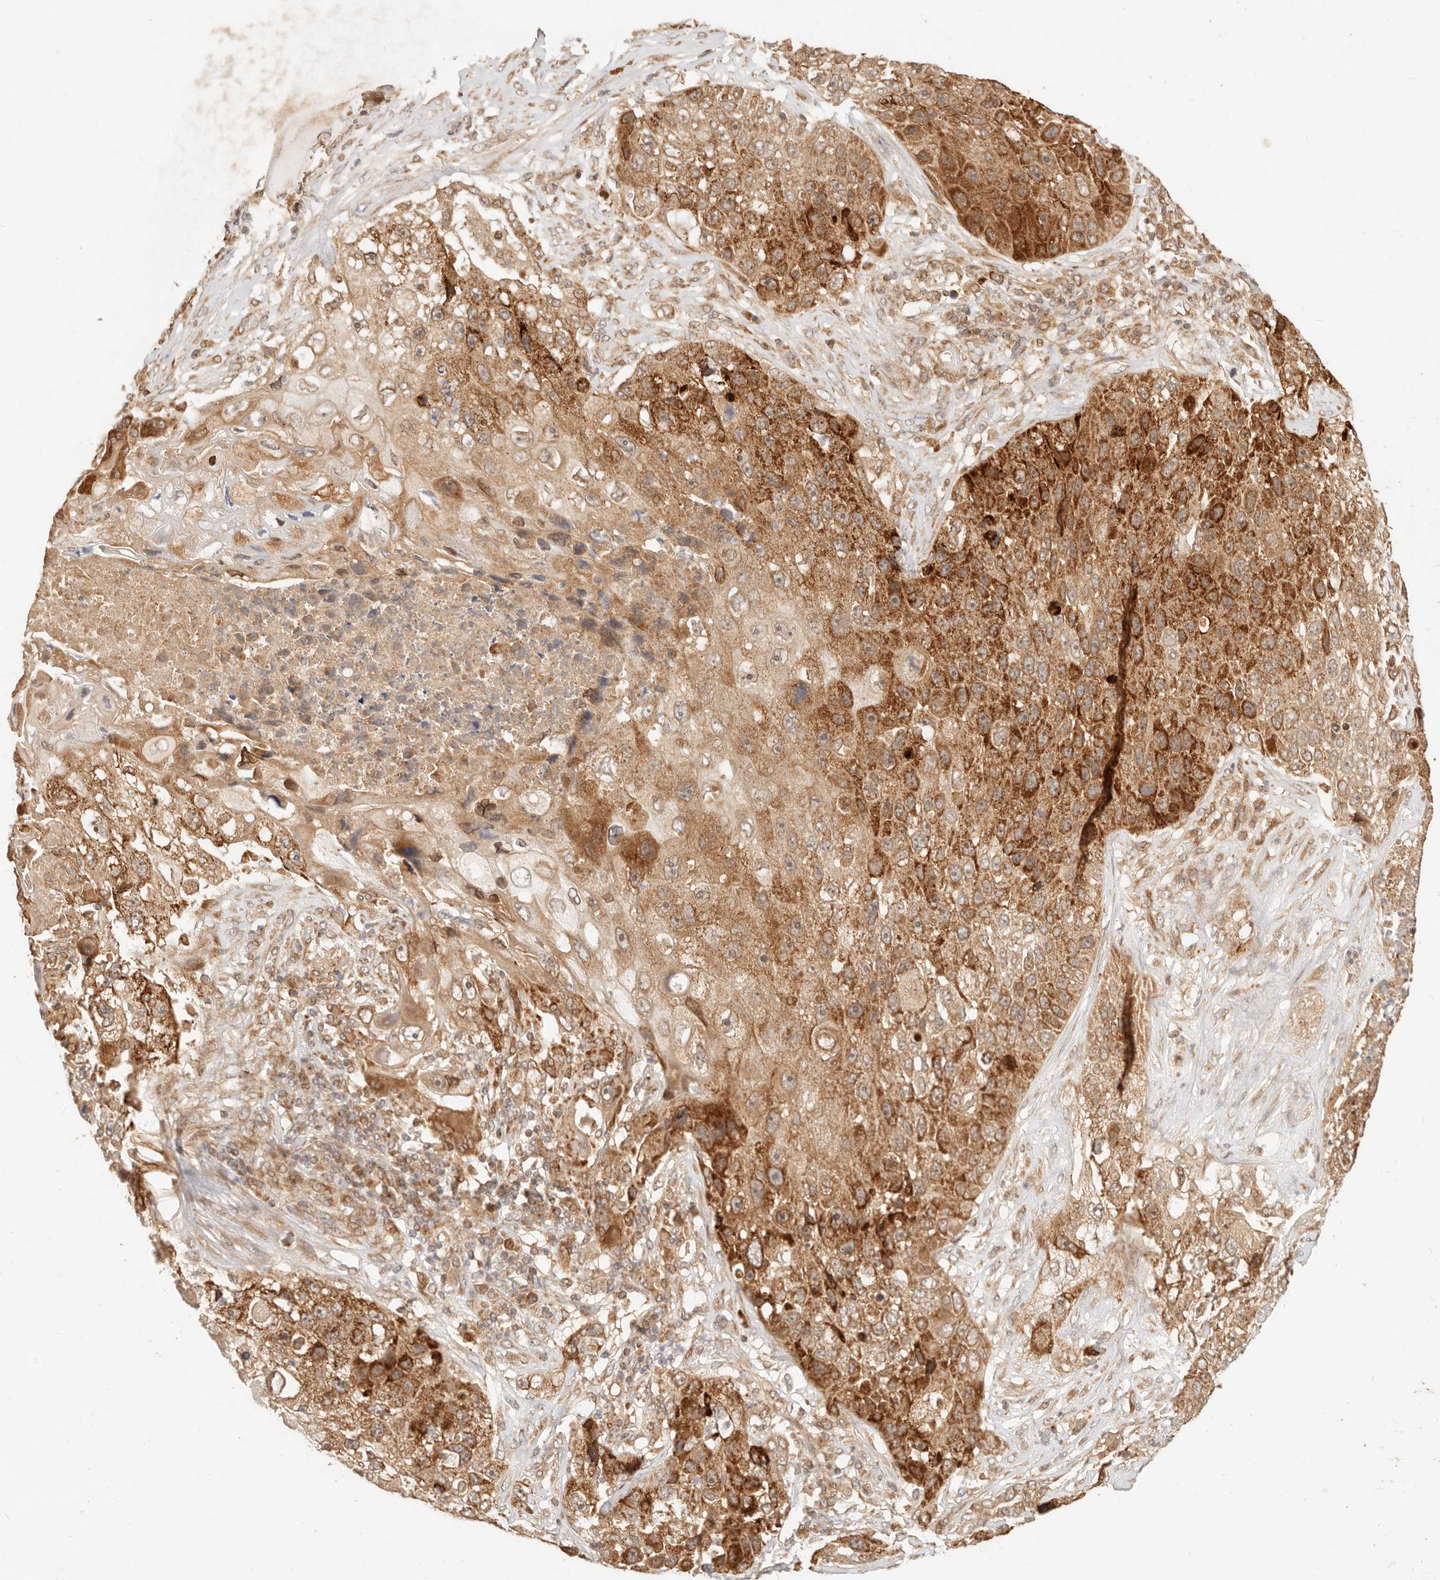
{"staining": {"intensity": "strong", "quantity": ">75%", "location": "cytoplasmic/membranous"}, "tissue": "lung cancer", "cell_type": "Tumor cells", "image_type": "cancer", "snomed": [{"axis": "morphology", "description": "Squamous cell carcinoma, NOS"}, {"axis": "topography", "description": "Lung"}], "caption": "The histopathology image displays immunohistochemical staining of lung squamous cell carcinoma. There is strong cytoplasmic/membranous positivity is seen in about >75% of tumor cells. (DAB IHC with brightfield microscopy, high magnification).", "gene": "TIMM17A", "patient": {"sex": "male", "age": 61}}